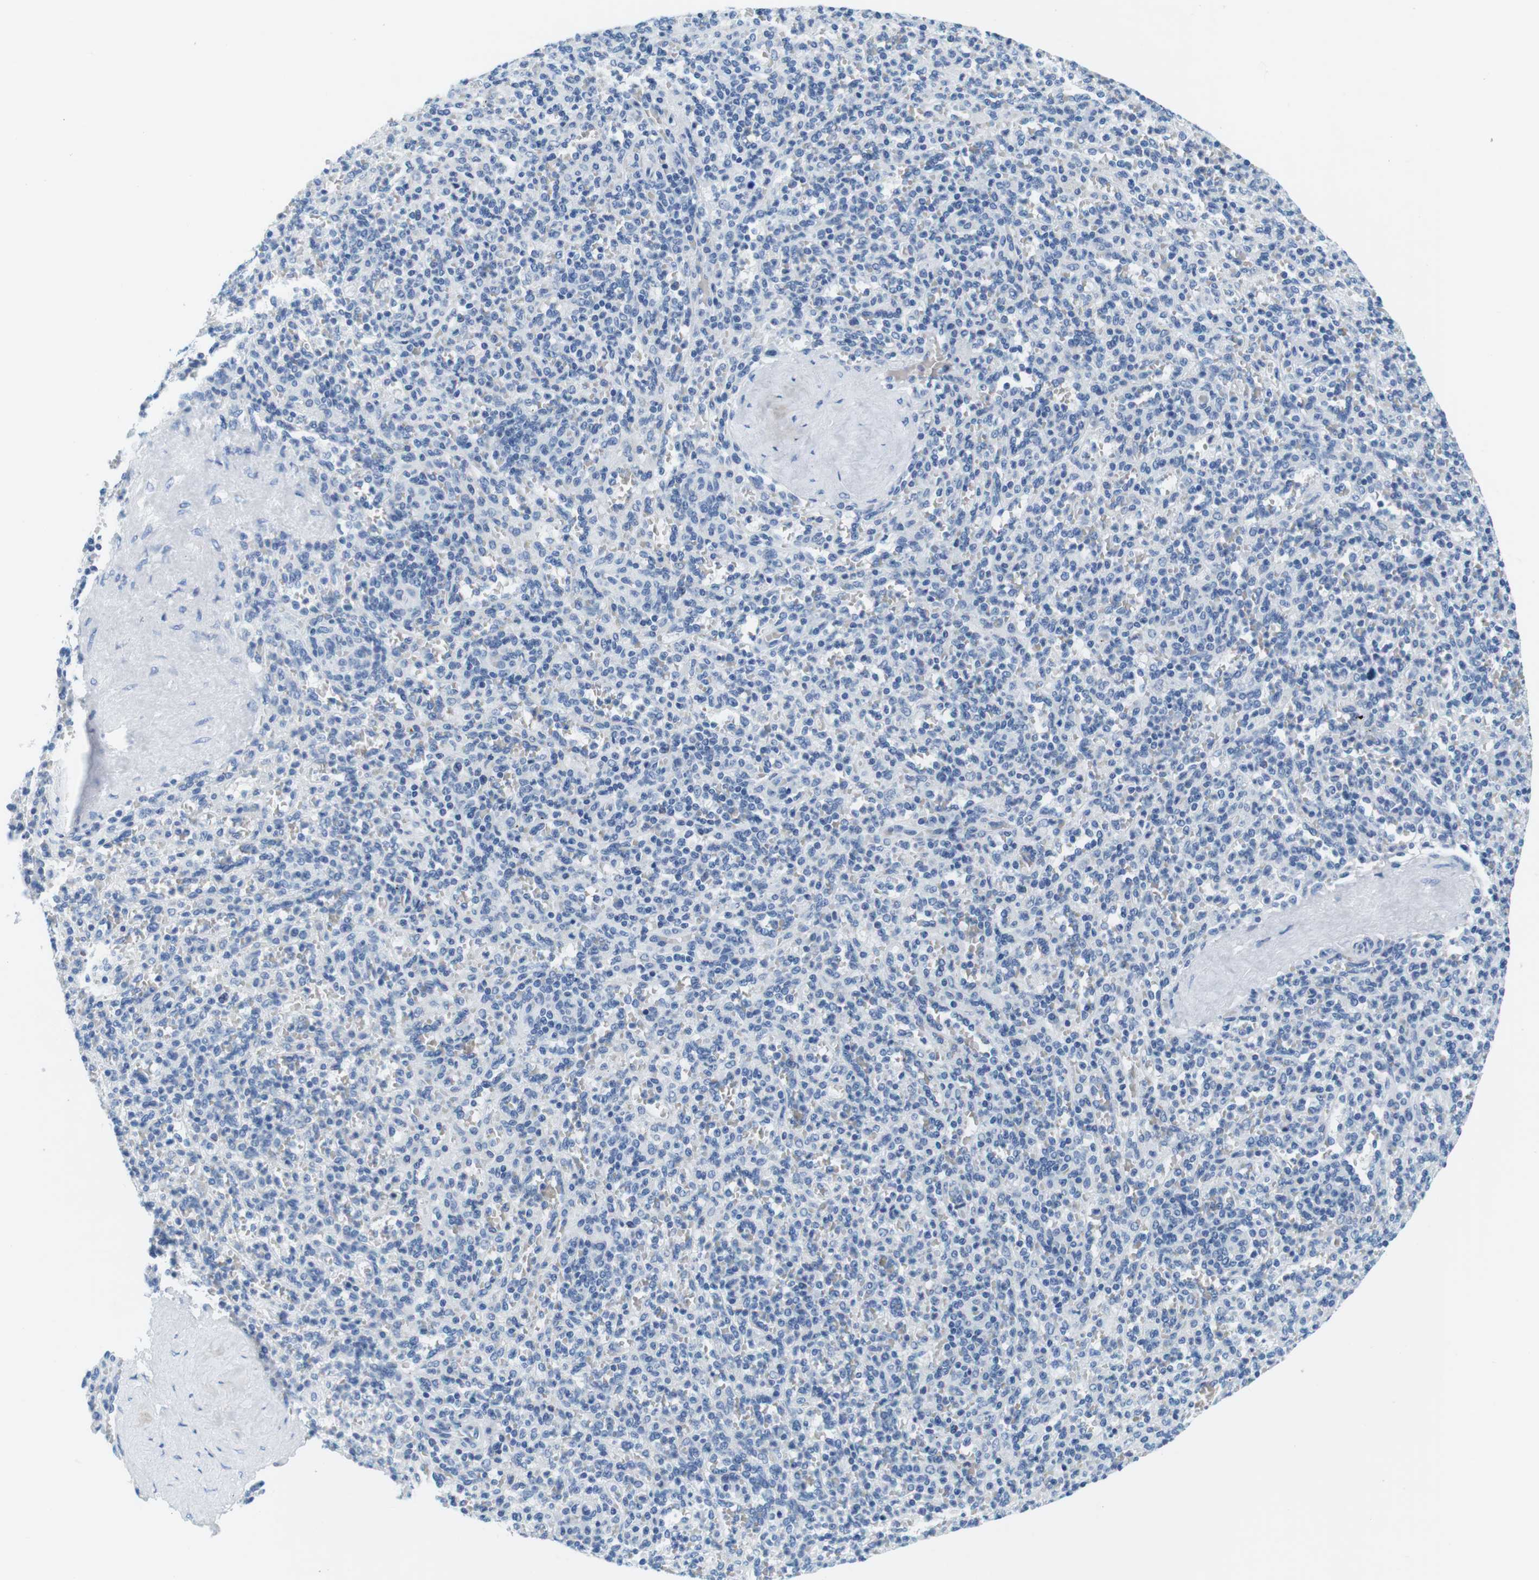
{"staining": {"intensity": "negative", "quantity": "none", "location": "none"}, "tissue": "spleen", "cell_type": "Cells in red pulp", "image_type": "normal", "snomed": [{"axis": "morphology", "description": "Normal tissue, NOS"}, {"axis": "topography", "description": "Spleen"}], "caption": "This is an IHC photomicrograph of normal human spleen. There is no expression in cells in red pulp.", "gene": "CYP2C9", "patient": {"sex": "male", "age": 36}}